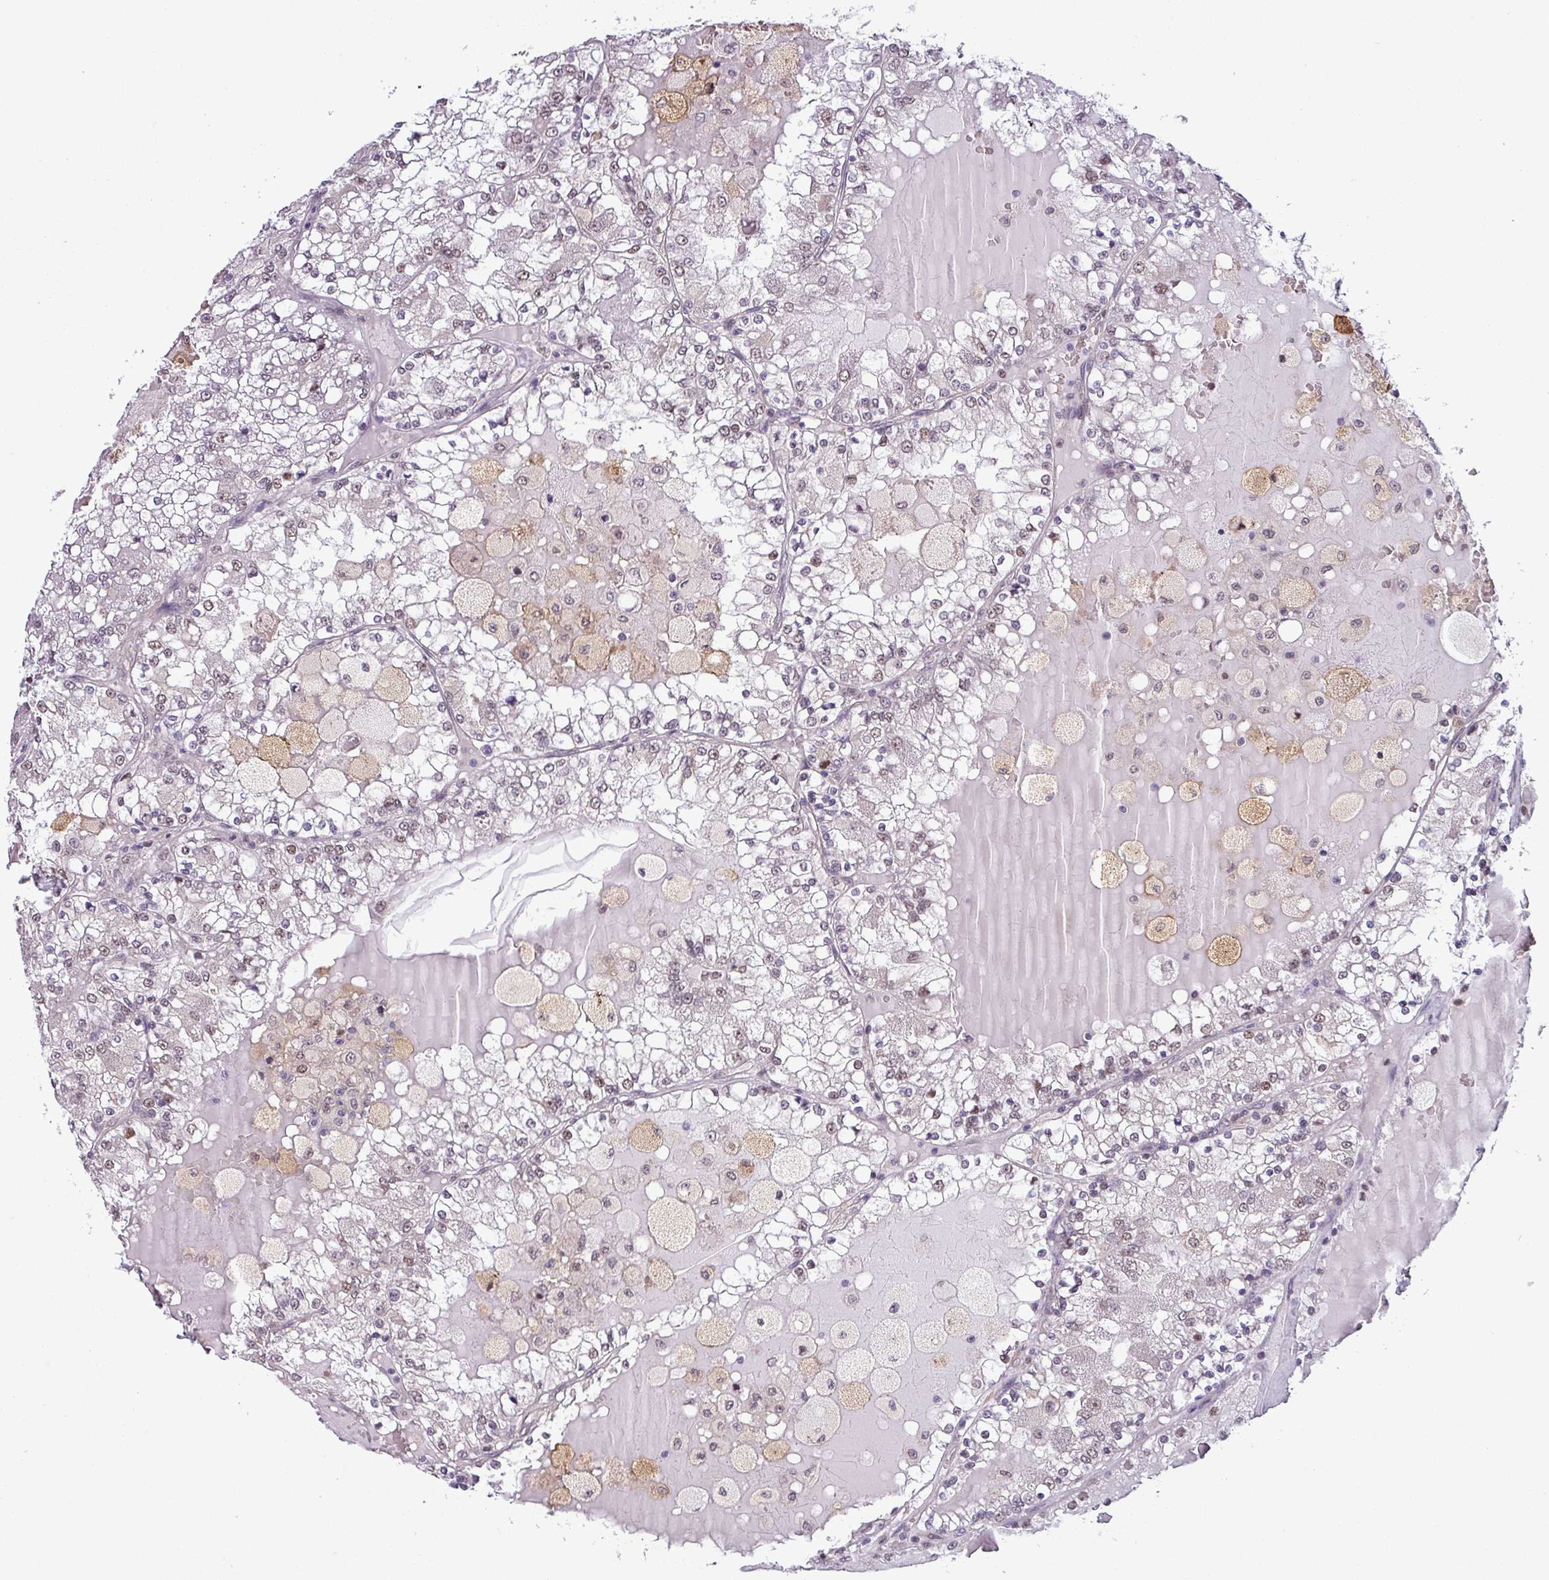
{"staining": {"intensity": "weak", "quantity": "<25%", "location": "nuclear"}, "tissue": "renal cancer", "cell_type": "Tumor cells", "image_type": "cancer", "snomed": [{"axis": "morphology", "description": "Adenocarcinoma, NOS"}, {"axis": "topography", "description": "Kidney"}], "caption": "This is an immunohistochemistry photomicrograph of renal cancer. There is no positivity in tumor cells.", "gene": "NPFFR1", "patient": {"sex": "female", "age": 56}}